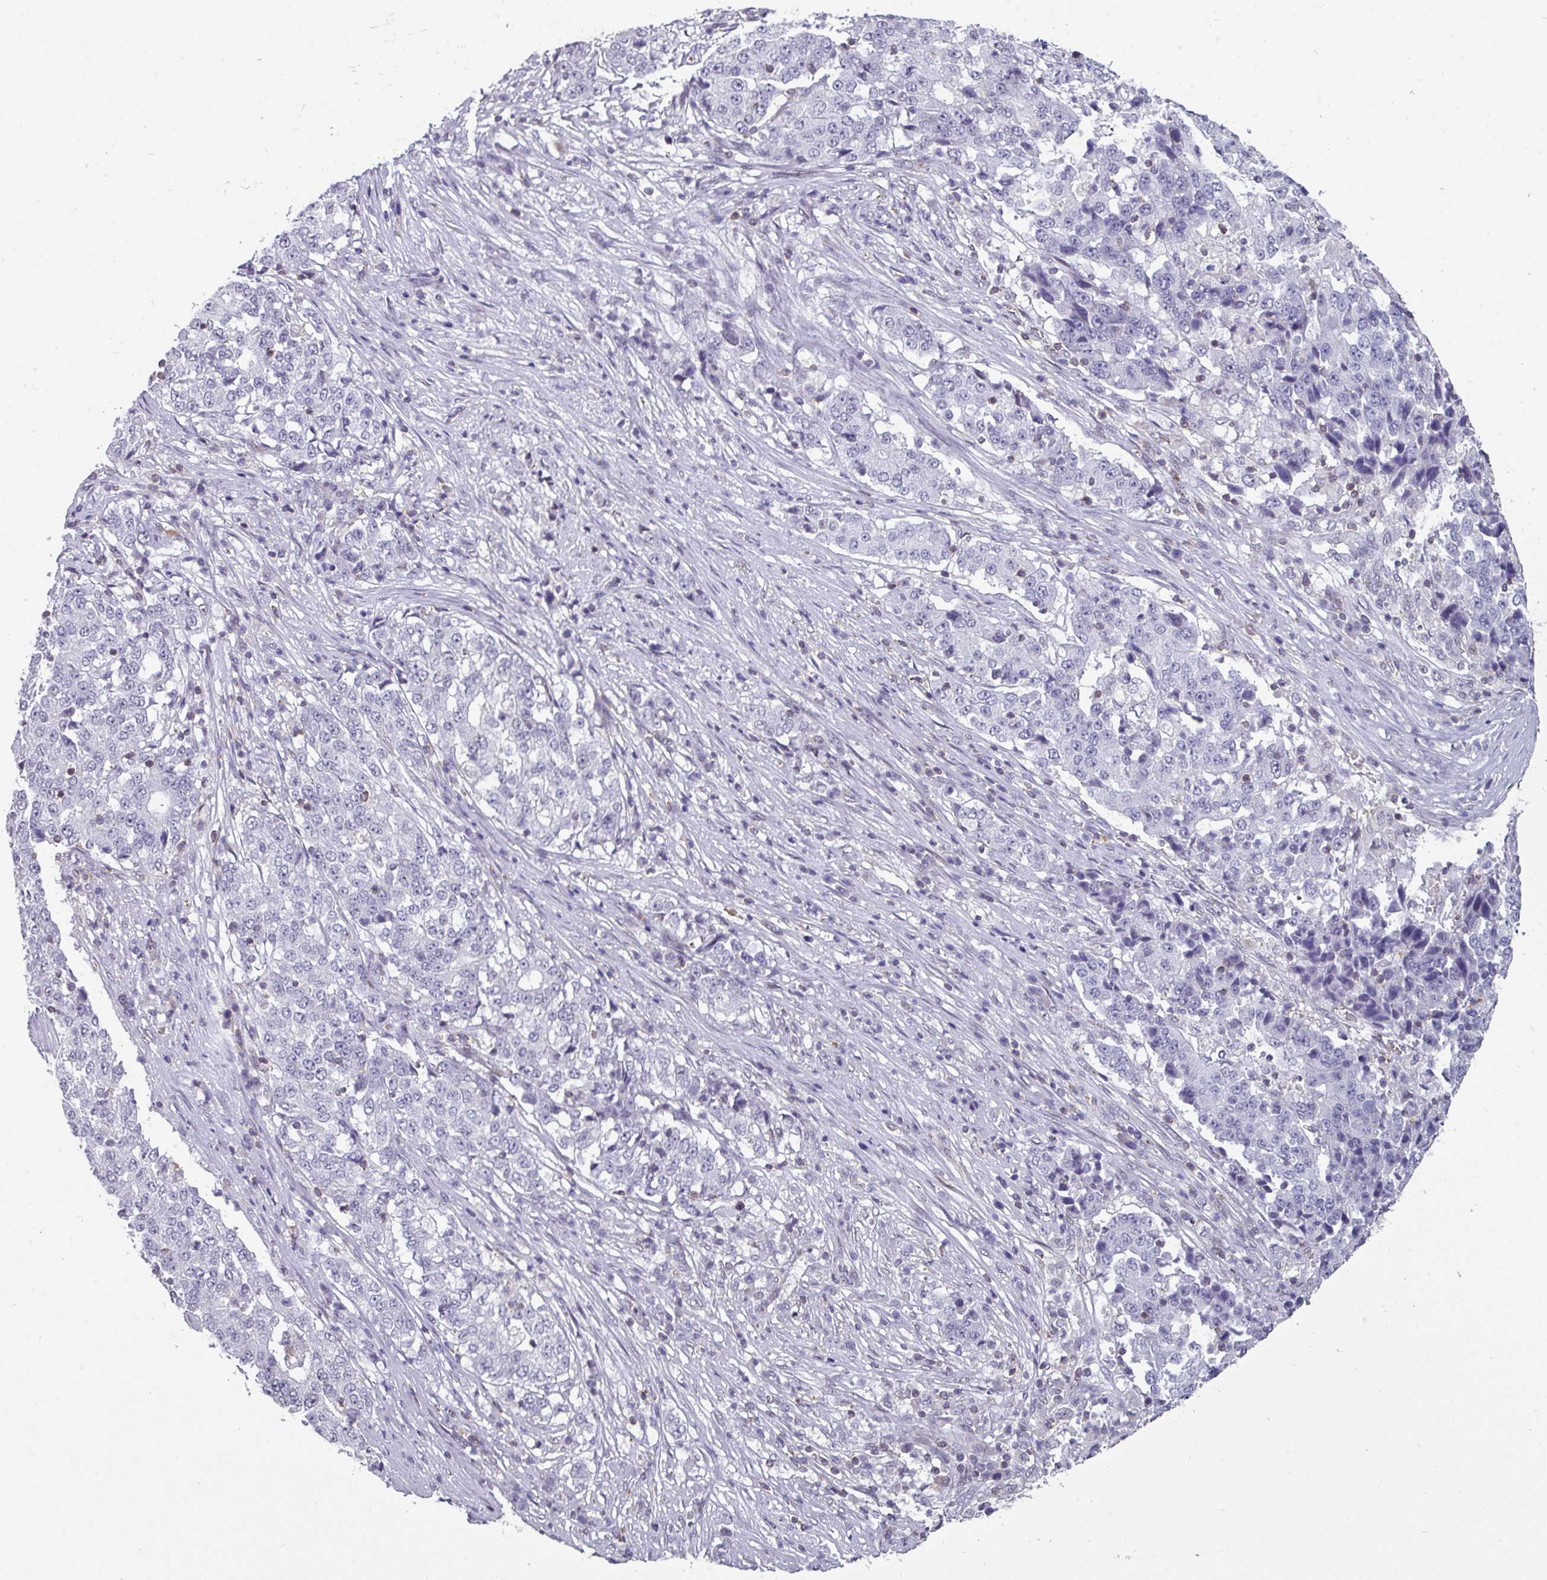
{"staining": {"intensity": "negative", "quantity": "none", "location": "none"}, "tissue": "stomach cancer", "cell_type": "Tumor cells", "image_type": "cancer", "snomed": [{"axis": "morphology", "description": "Adenocarcinoma, NOS"}, {"axis": "topography", "description": "Stomach"}], "caption": "This histopathology image is of adenocarcinoma (stomach) stained with immunohistochemistry to label a protein in brown with the nuclei are counter-stained blue. There is no staining in tumor cells.", "gene": "RASAL3", "patient": {"sex": "male", "age": 59}}